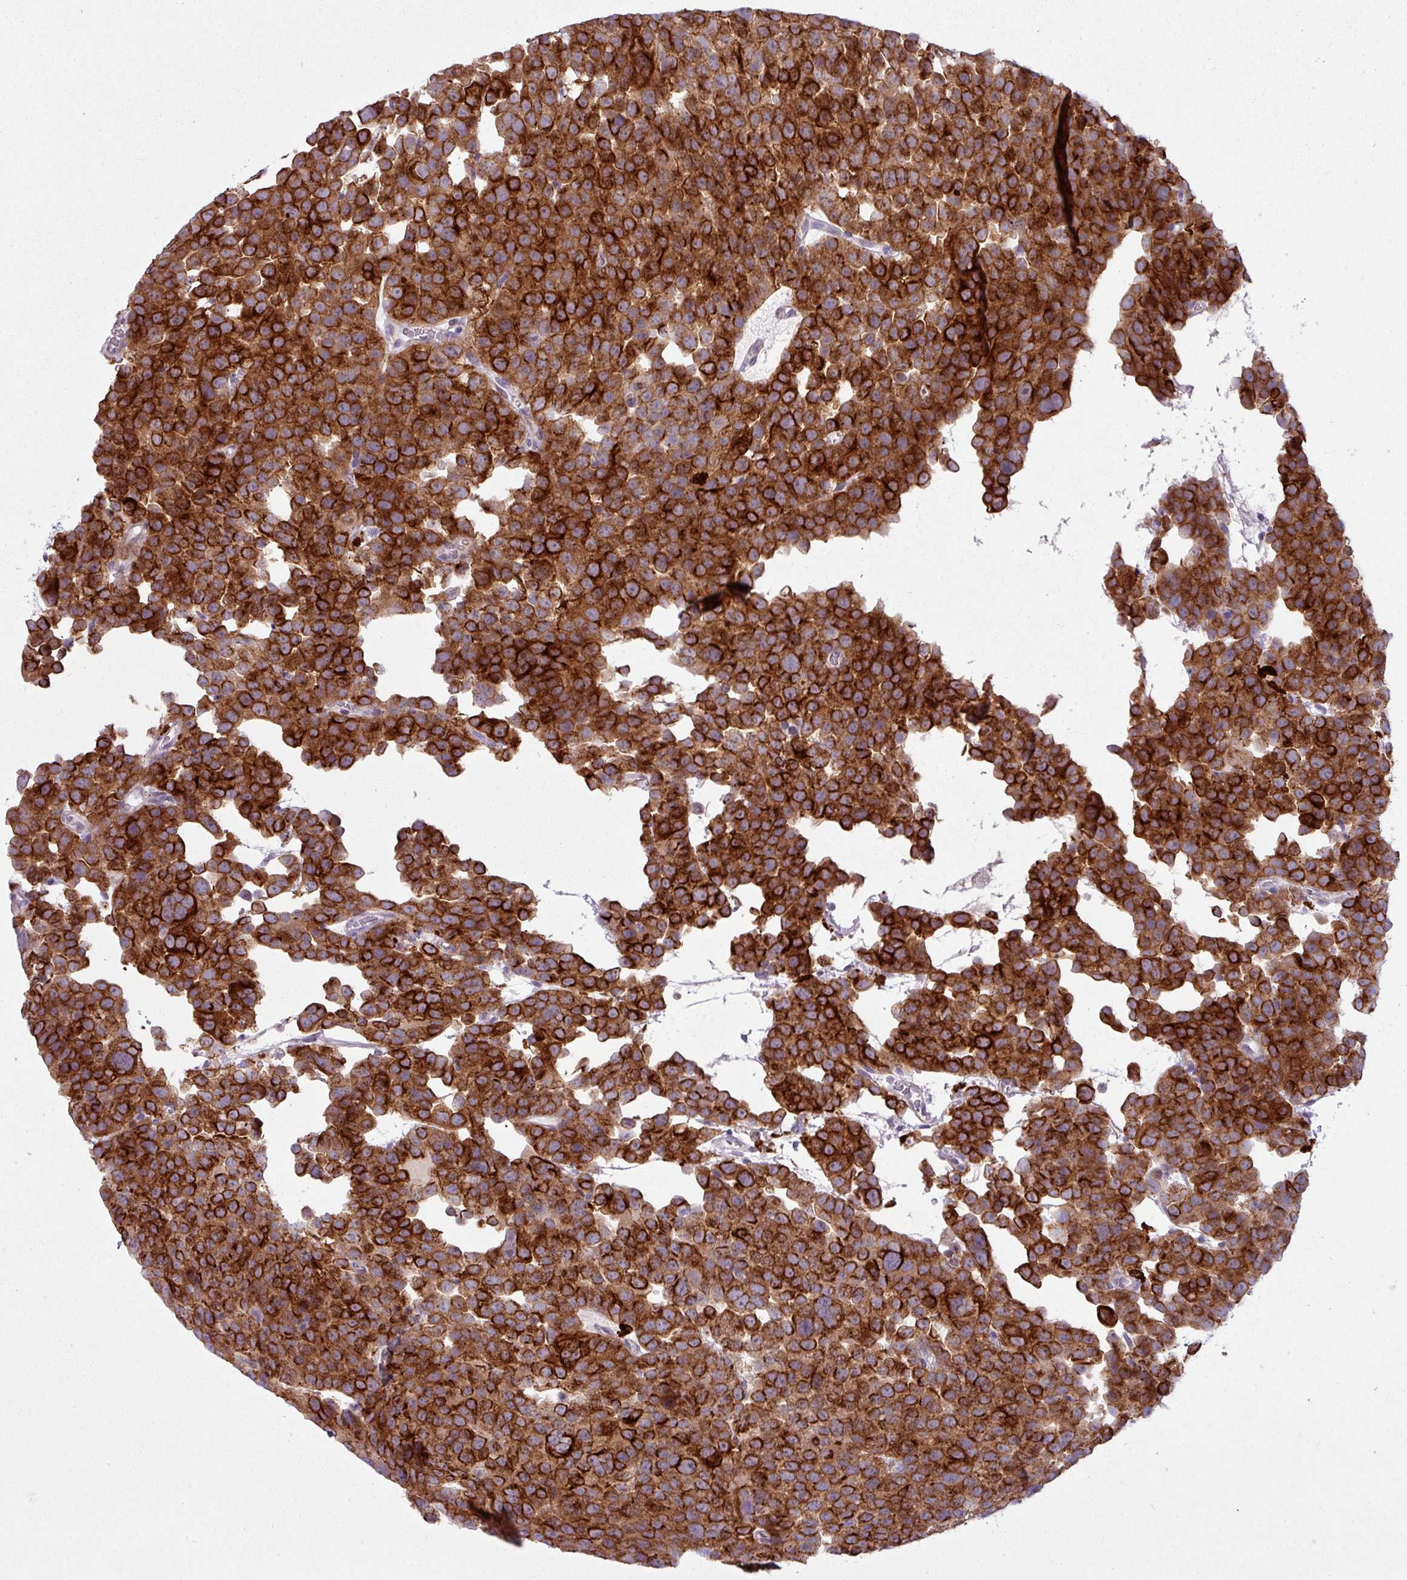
{"staining": {"intensity": "strong", "quantity": ">75%", "location": "cytoplasmic/membranous"}, "tissue": "testis cancer", "cell_type": "Tumor cells", "image_type": "cancer", "snomed": [{"axis": "morphology", "description": "Seminoma, NOS"}, {"axis": "topography", "description": "Testis"}], "caption": "Immunohistochemistry histopathology image of human seminoma (testis) stained for a protein (brown), which reveals high levels of strong cytoplasmic/membranous staining in about >75% of tumor cells.", "gene": "MAP7D2", "patient": {"sex": "male", "age": 71}}